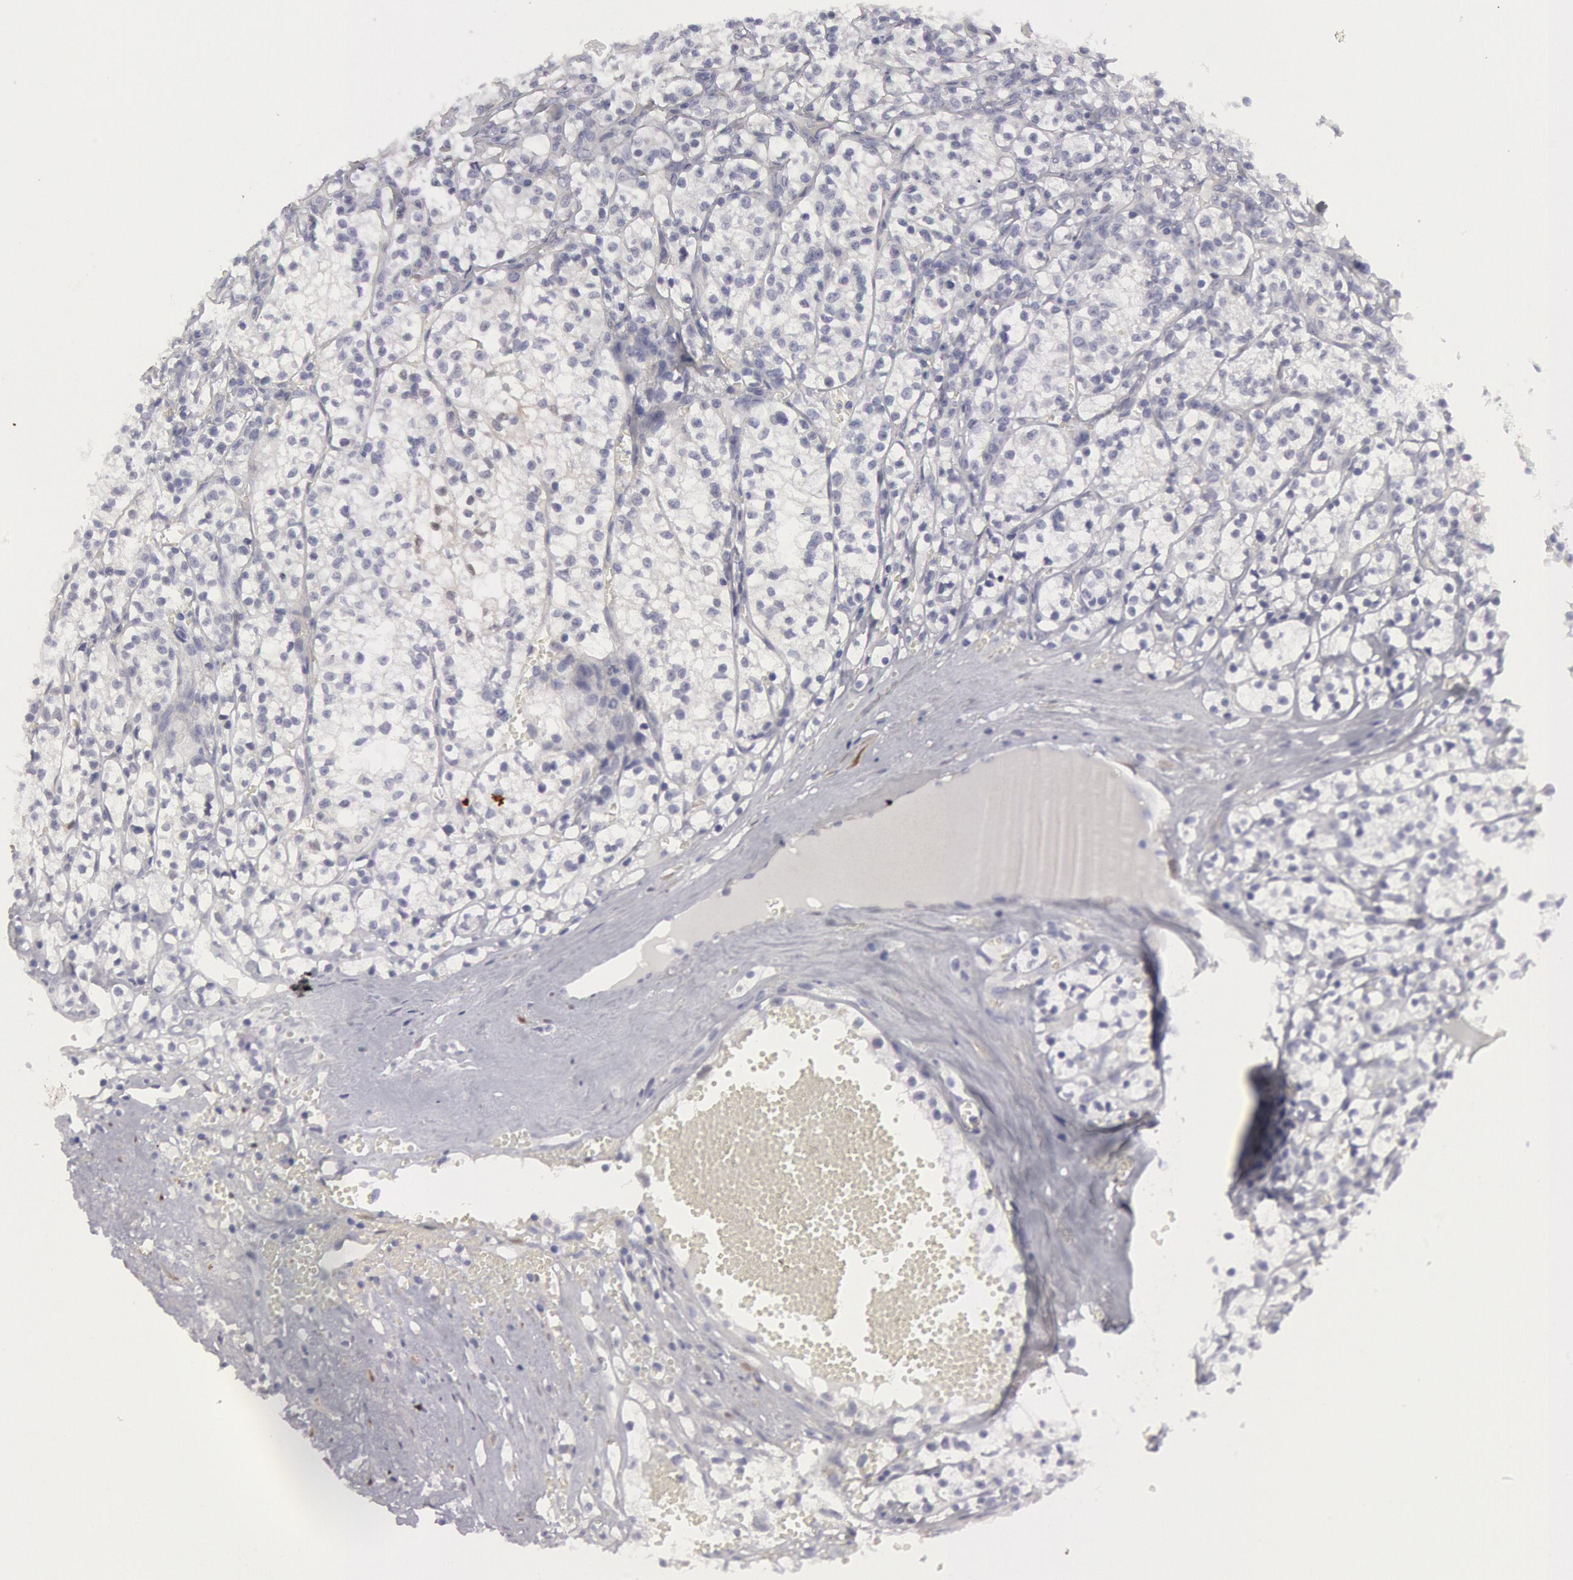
{"staining": {"intensity": "negative", "quantity": "none", "location": "none"}, "tissue": "renal cancer", "cell_type": "Tumor cells", "image_type": "cancer", "snomed": [{"axis": "morphology", "description": "Adenocarcinoma, NOS"}, {"axis": "topography", "description": "Kidney"}], "caption": "Renal cancer stained for a protein using immunohistochemistry displays no expression tumor cells.", "gene": "FHL1", "patient": {"sex": "male", "age": 61}}